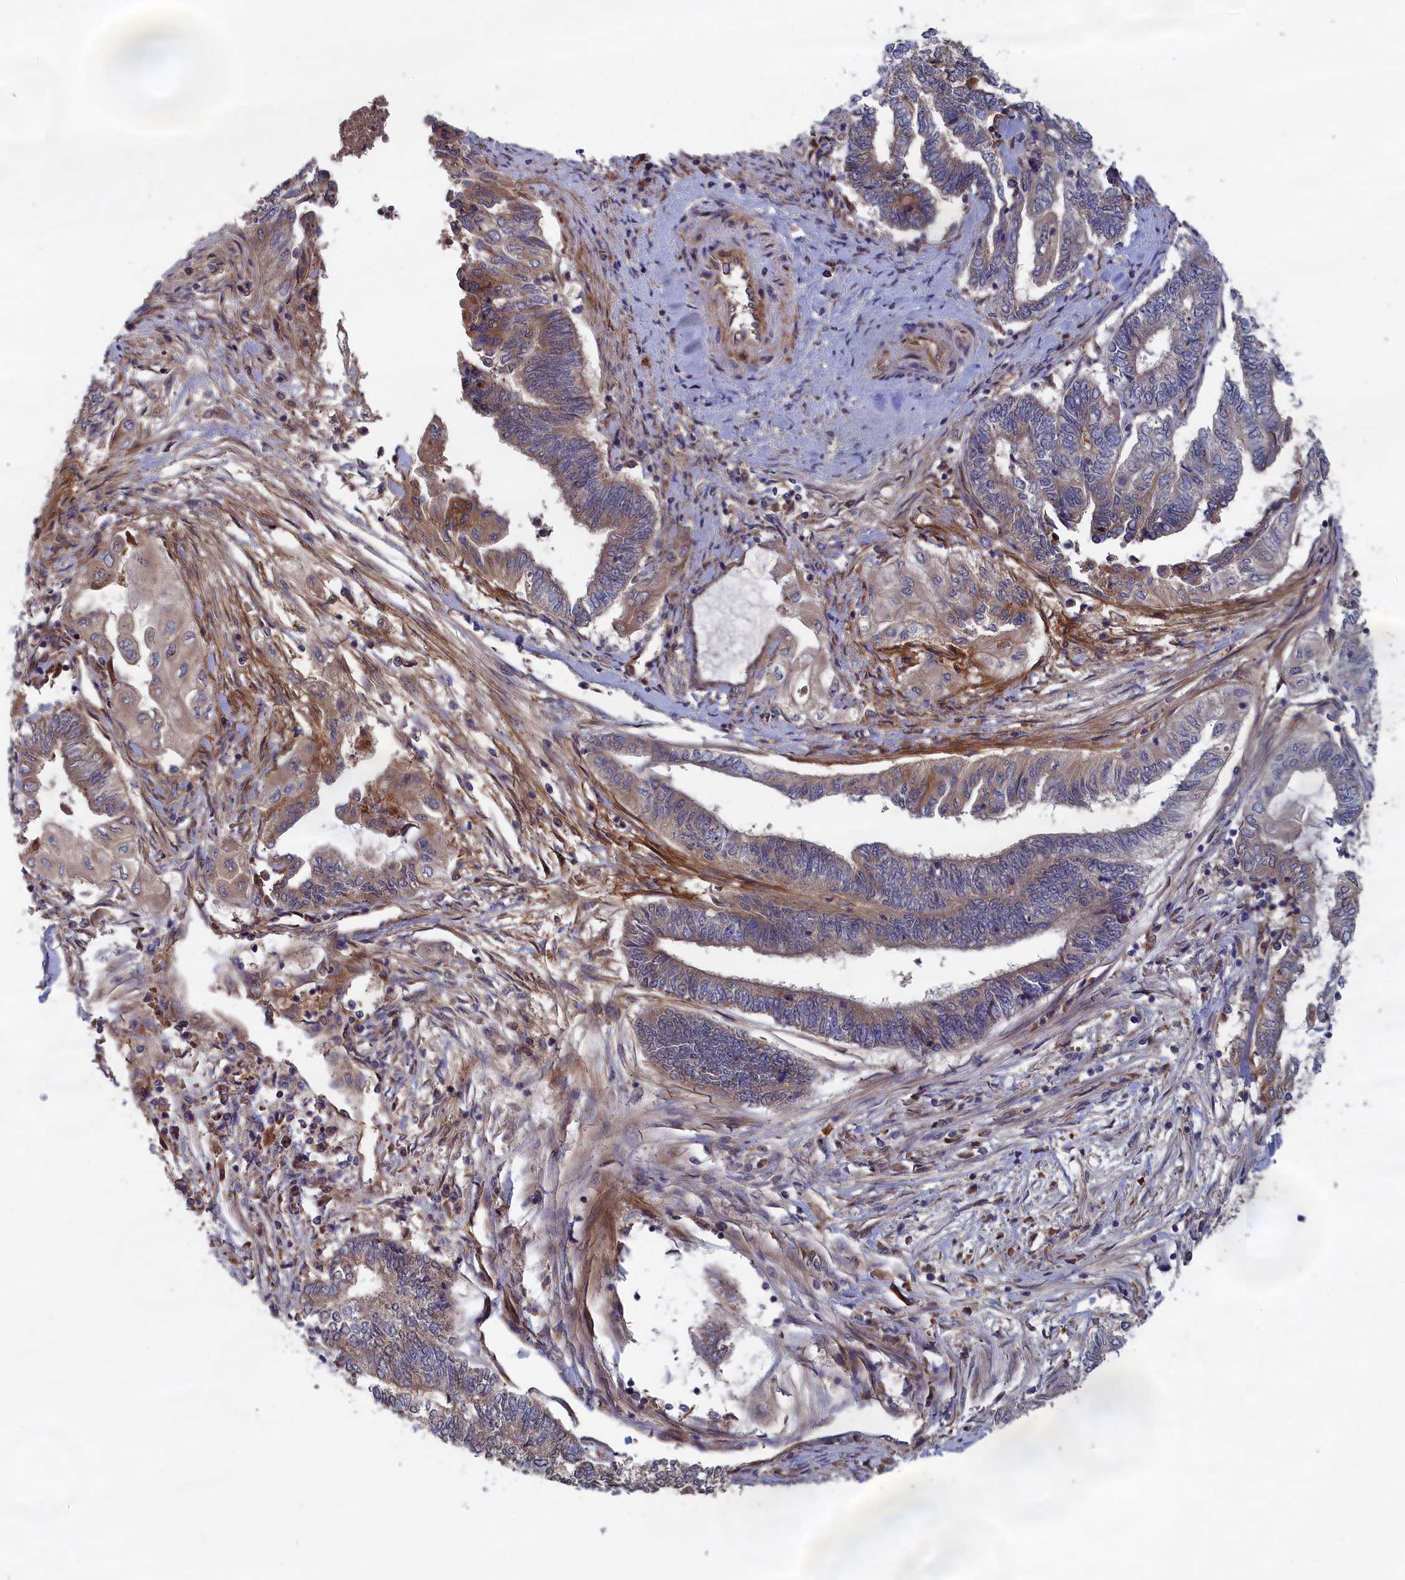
{"staining": {"intensity": "weak", "quantity": "<25%", "location": "cytoplasmic/membranous"}, "tissue": "endometrial cancer", "cell_type": "Tumor cells", "image_type": "cancer", "snomed": [{"axis": "morphology", "description": "Adenocarcinoma, NOS"}, {"axis": "topography", "description": "Uterus"}, {"axis": "topography", "description": "Endometrium"}], "caption": "DAB immunohistochemical staining of human endometrial adenocarcinoma exhibits no significant staining in tumor cells.", "gene": "TRAPPC2L", "patient": {"sex": "female", "age": 70}}